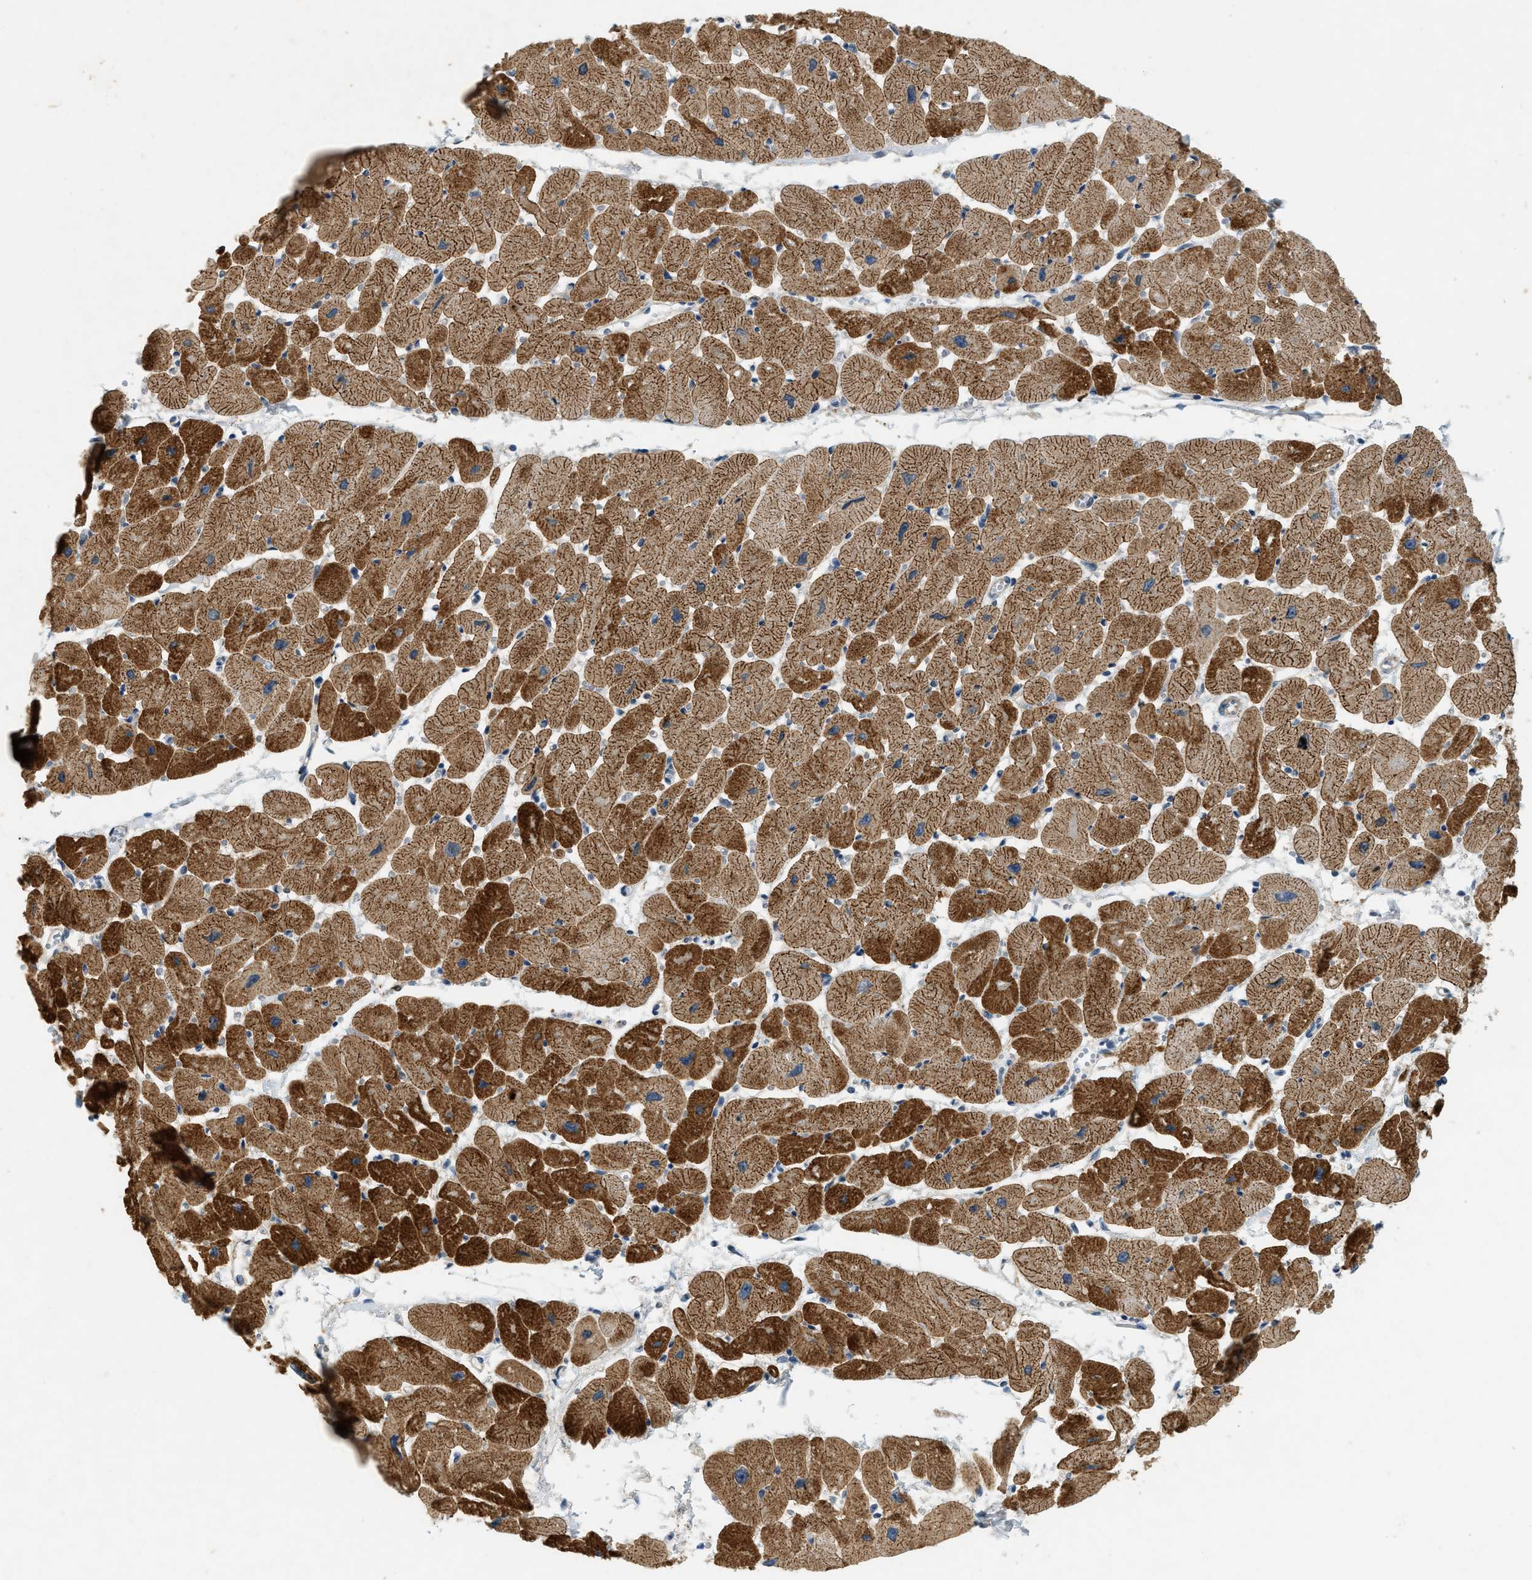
{"staining": {"intensity": "strong", "quantity": ">75%", "location": "cytoplasmic/membranous"}, "tissue": "heart muscle", "cell_type": "Cardiomyocytes", "image_type": "normal", "snomed": [{"axis": "morphology", "description": "Normal tissue, NOS"}, {"axis": "topography", "description": "Heart"}], "caption": "A brown stain shows strong cytoplasmic/membranous positivity of a protein in cardiomyocytes of benign human heart muscle.", "gene": "PDCL3", "patient": {"sex": "female", "age": 54}}